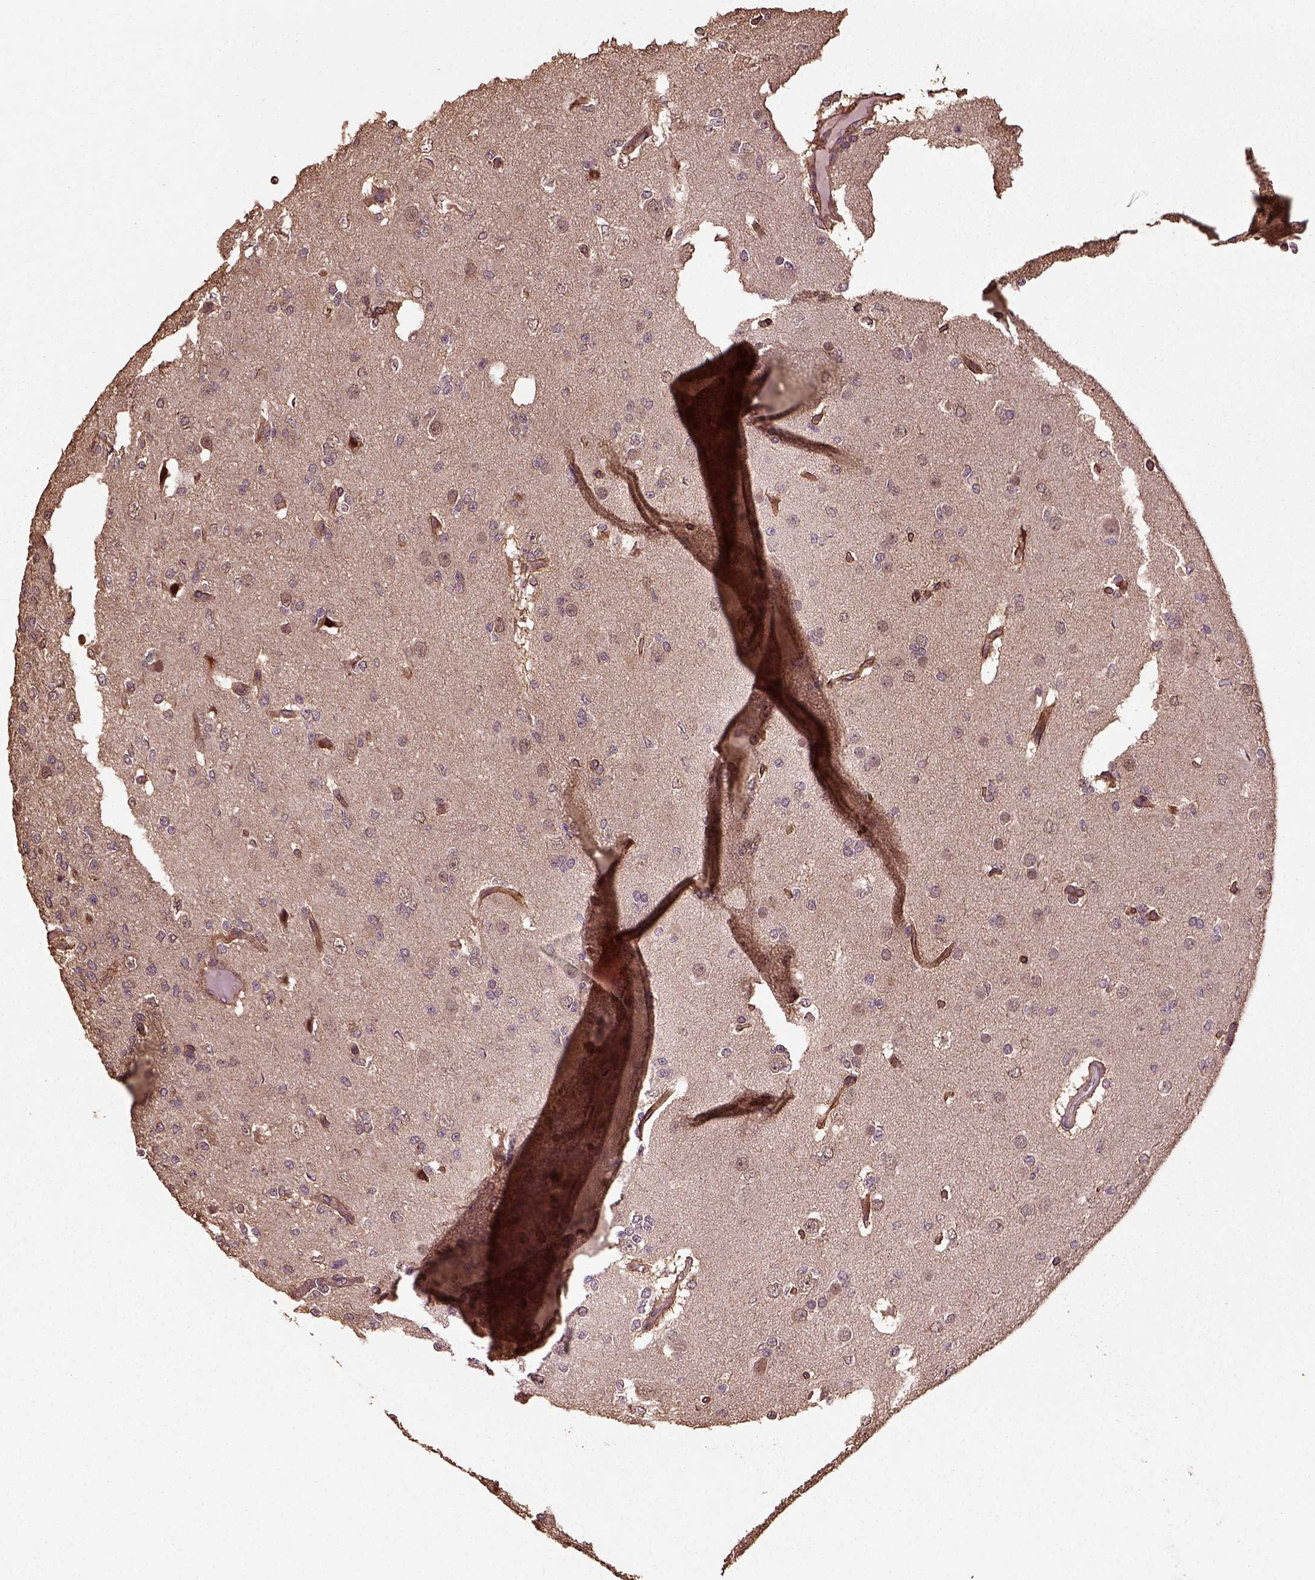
{"staining": {"intensity": "negative", "quantity": "none", "location": "none"}, "tissue": "glioma", "cell_type": "Tumor cells", "image_type": "cancer", "snomed": [{"axis": "morphology", "description": "Glioma, malignant, Low grade"}, {"axis": "topography", "description": "Brain"}], "caption": "Immunohistochemical staining of glioma demonstrates no significant staining in tumor cells. (Brightfield microscopy of DAB immunohistochemistry at high magnification).", "gene": "ERV3-1", "patient": {"sex": "male", "age": 27}}